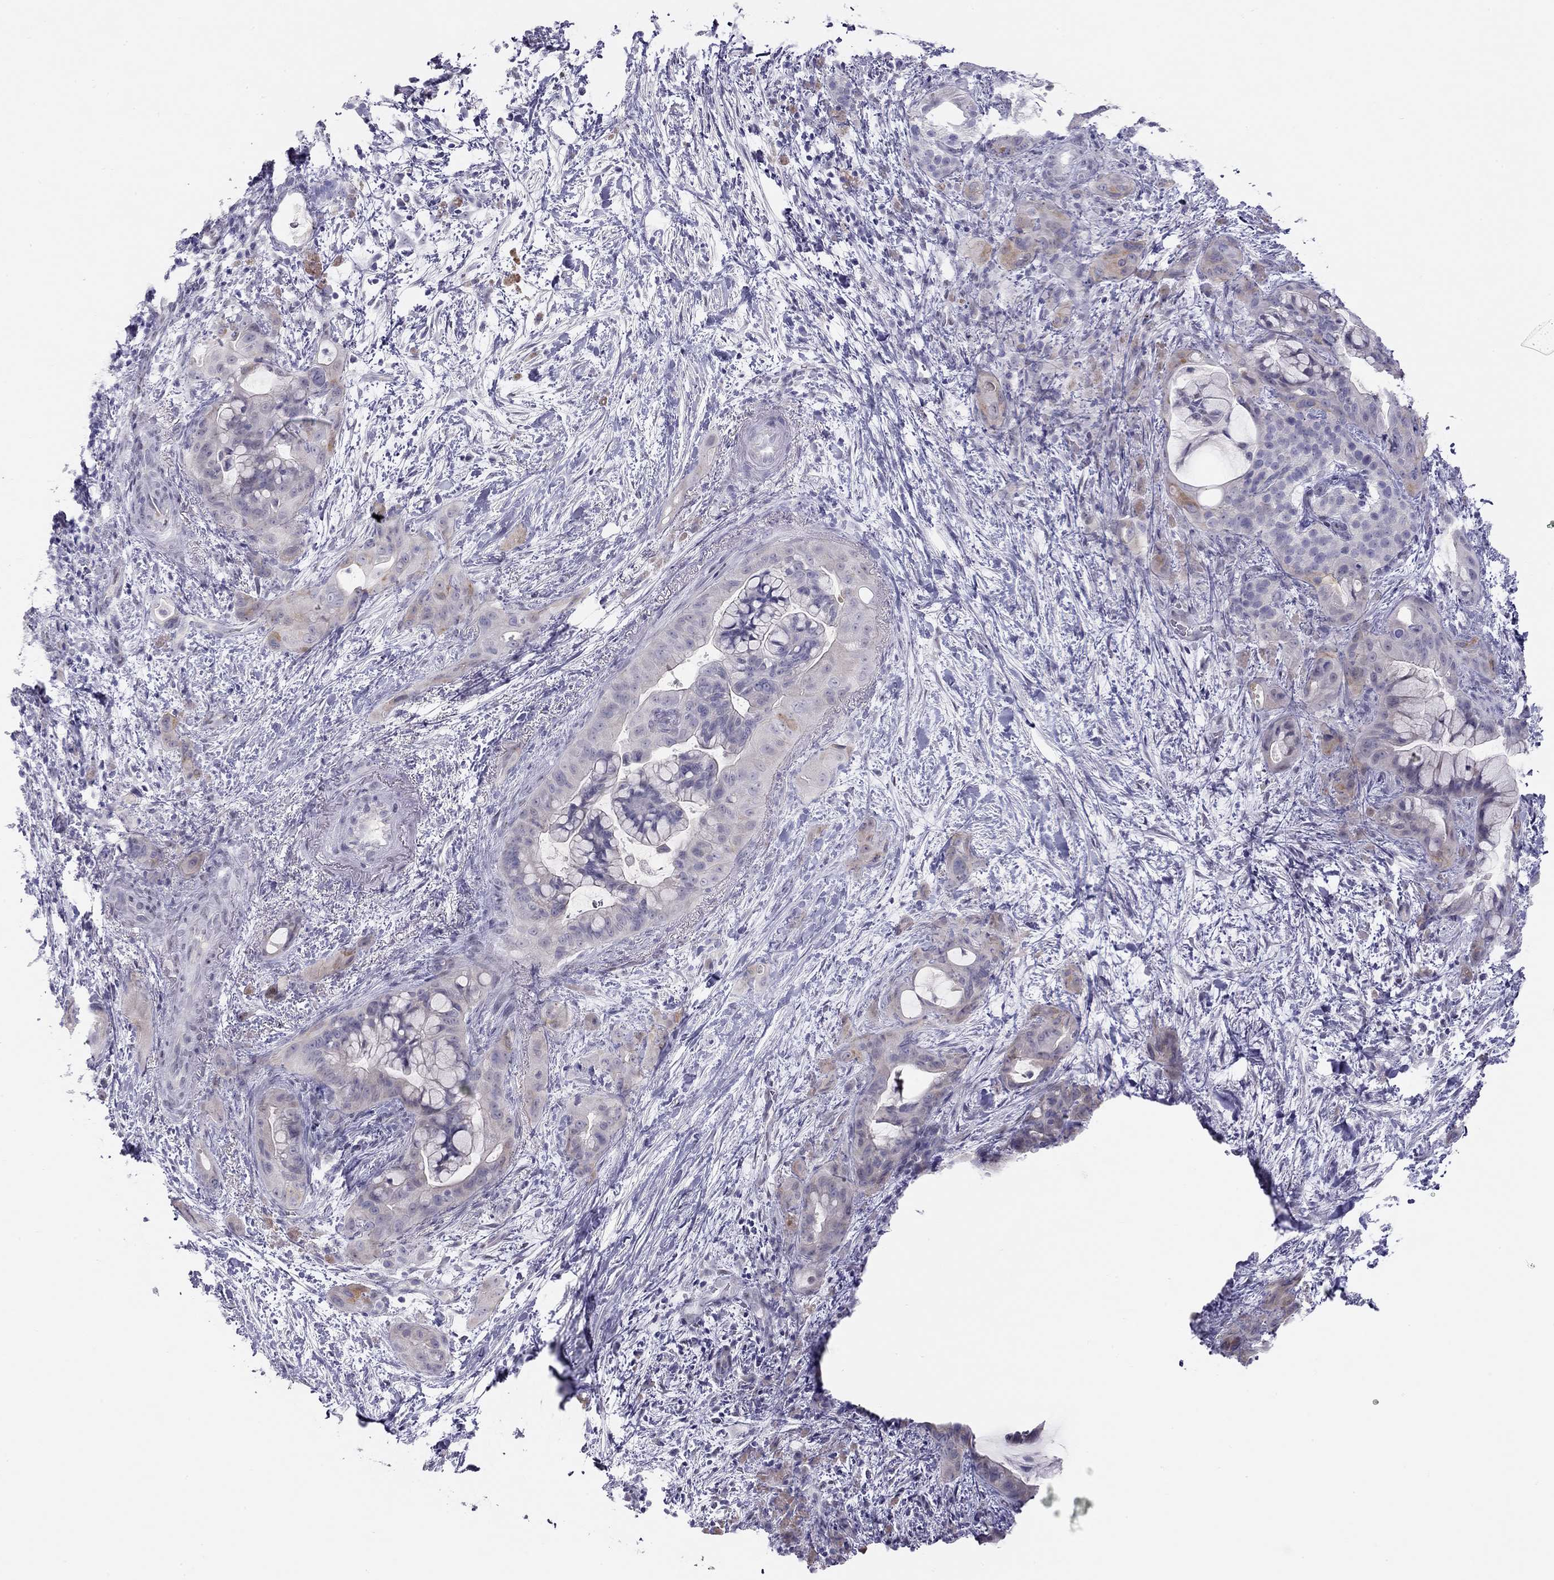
{"staining": {"intensity": "strong", "quantity": "<25%", "location": "cytoplasmic/membranous"}, "tissue": "pancreatic cancer", "cell_type": "Tumor cells", "image_type": "cancer", "snomed": [{"axis": "morphology", "description": "Adenocarcinoma, NOS"}, {"axis": "topography", "description": "Pancreas"}], "caption": "Protein expression analysis of human pancreatic cancer (adenocarcinoma) reveals strong cytoplasmic/membranous positivity in about <25% of tumor cells.", "gene": "KCNV2", "patient": {"sex": "male", "age": 71}}